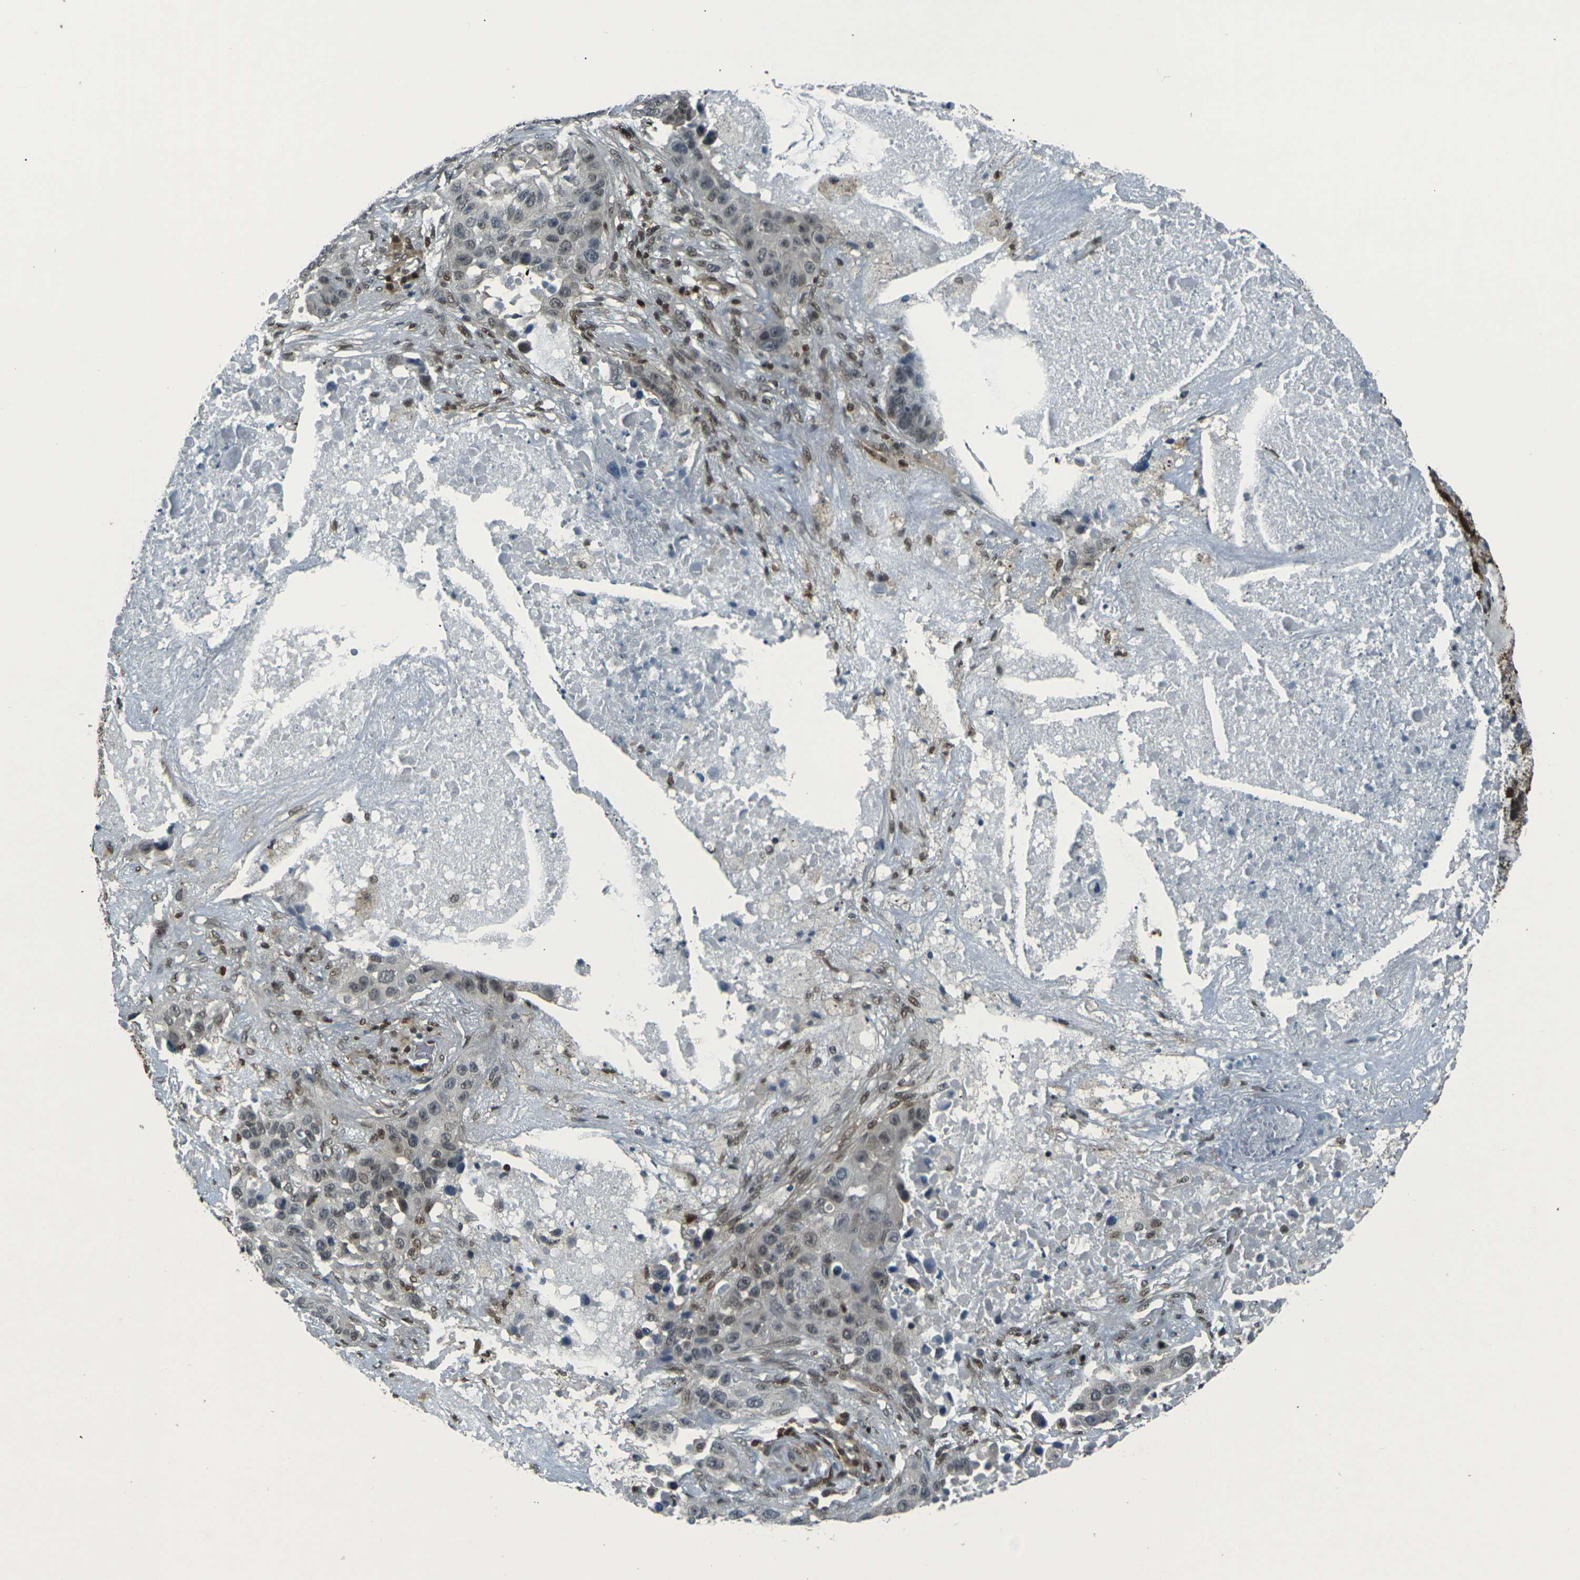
{"staining": {"intensity": "weak", "quantity": ">75%", "location": "nuclear"}, "tissue": "lung cancer", "cell_type": "Tumor cells", "image_type": "cancer", "snomed": [{"axis": "morphology", "description": "Squamous cell carcinoma, NOS"}, {"axis": "topography", "description": "Lung"}], "caption": "Lung cancer stained with IHC displays weak nuclear positivity in approximately >75% of tumor cells.", "gene": "NHEJ1", "patient": {"sex": "male", "age": 57}}